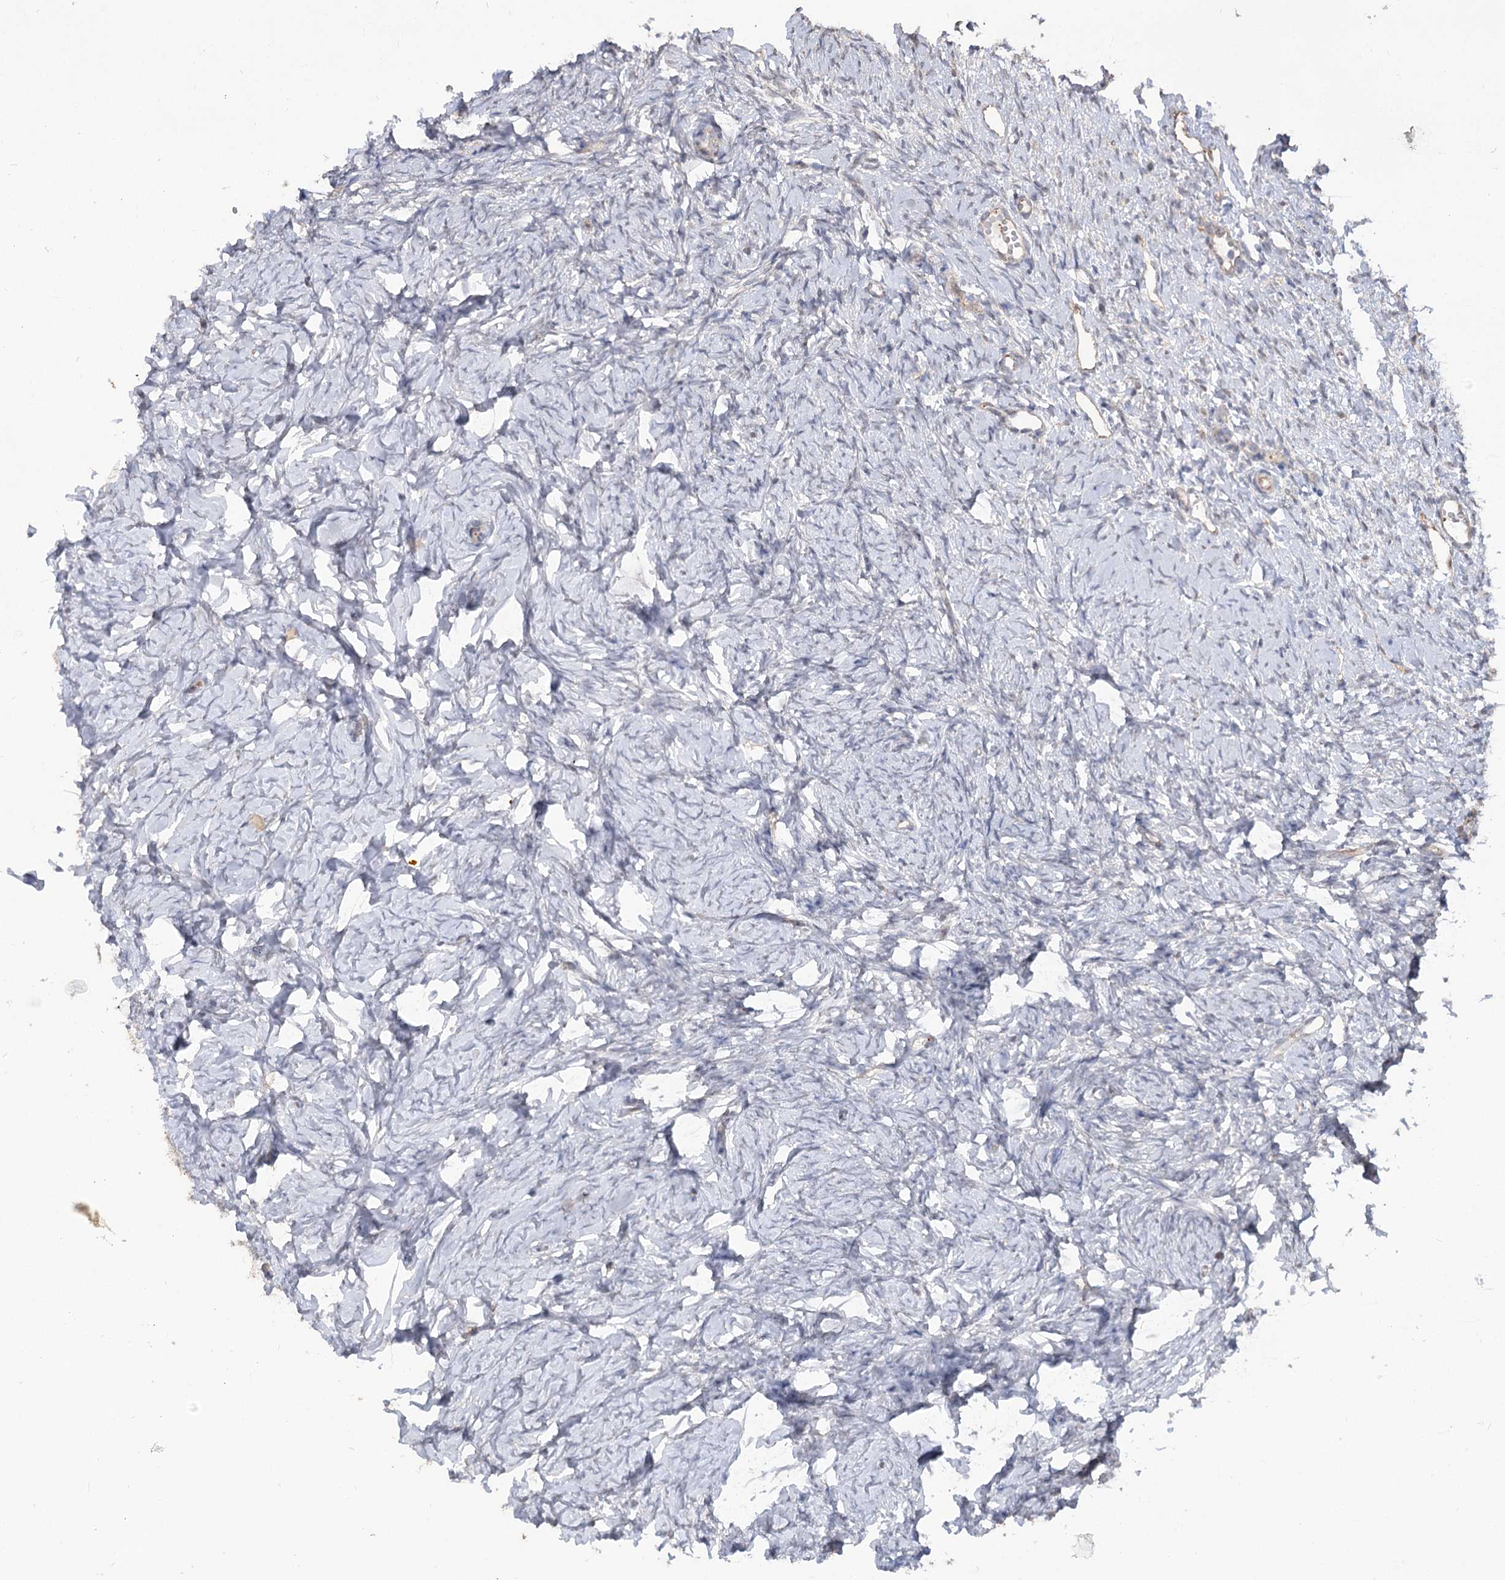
{"staining": {"intensity": "negative", "quantity": "none", "location": "none"}, "tissue": "ovary", "cell_type": "Ovarian stroma cells", "image_type": "normal", "snomed": [{"axis": "morphology", "description": "Normal tissue, NOS"}, {"axis": "topography", "description": "Ovary"}], "caption": "This is an IHC micrograph of normal ovary. There is no expression in ovarian stroma cells.", "gene": "RUFY4", "patient": {"sex": "female", "age": 51}}